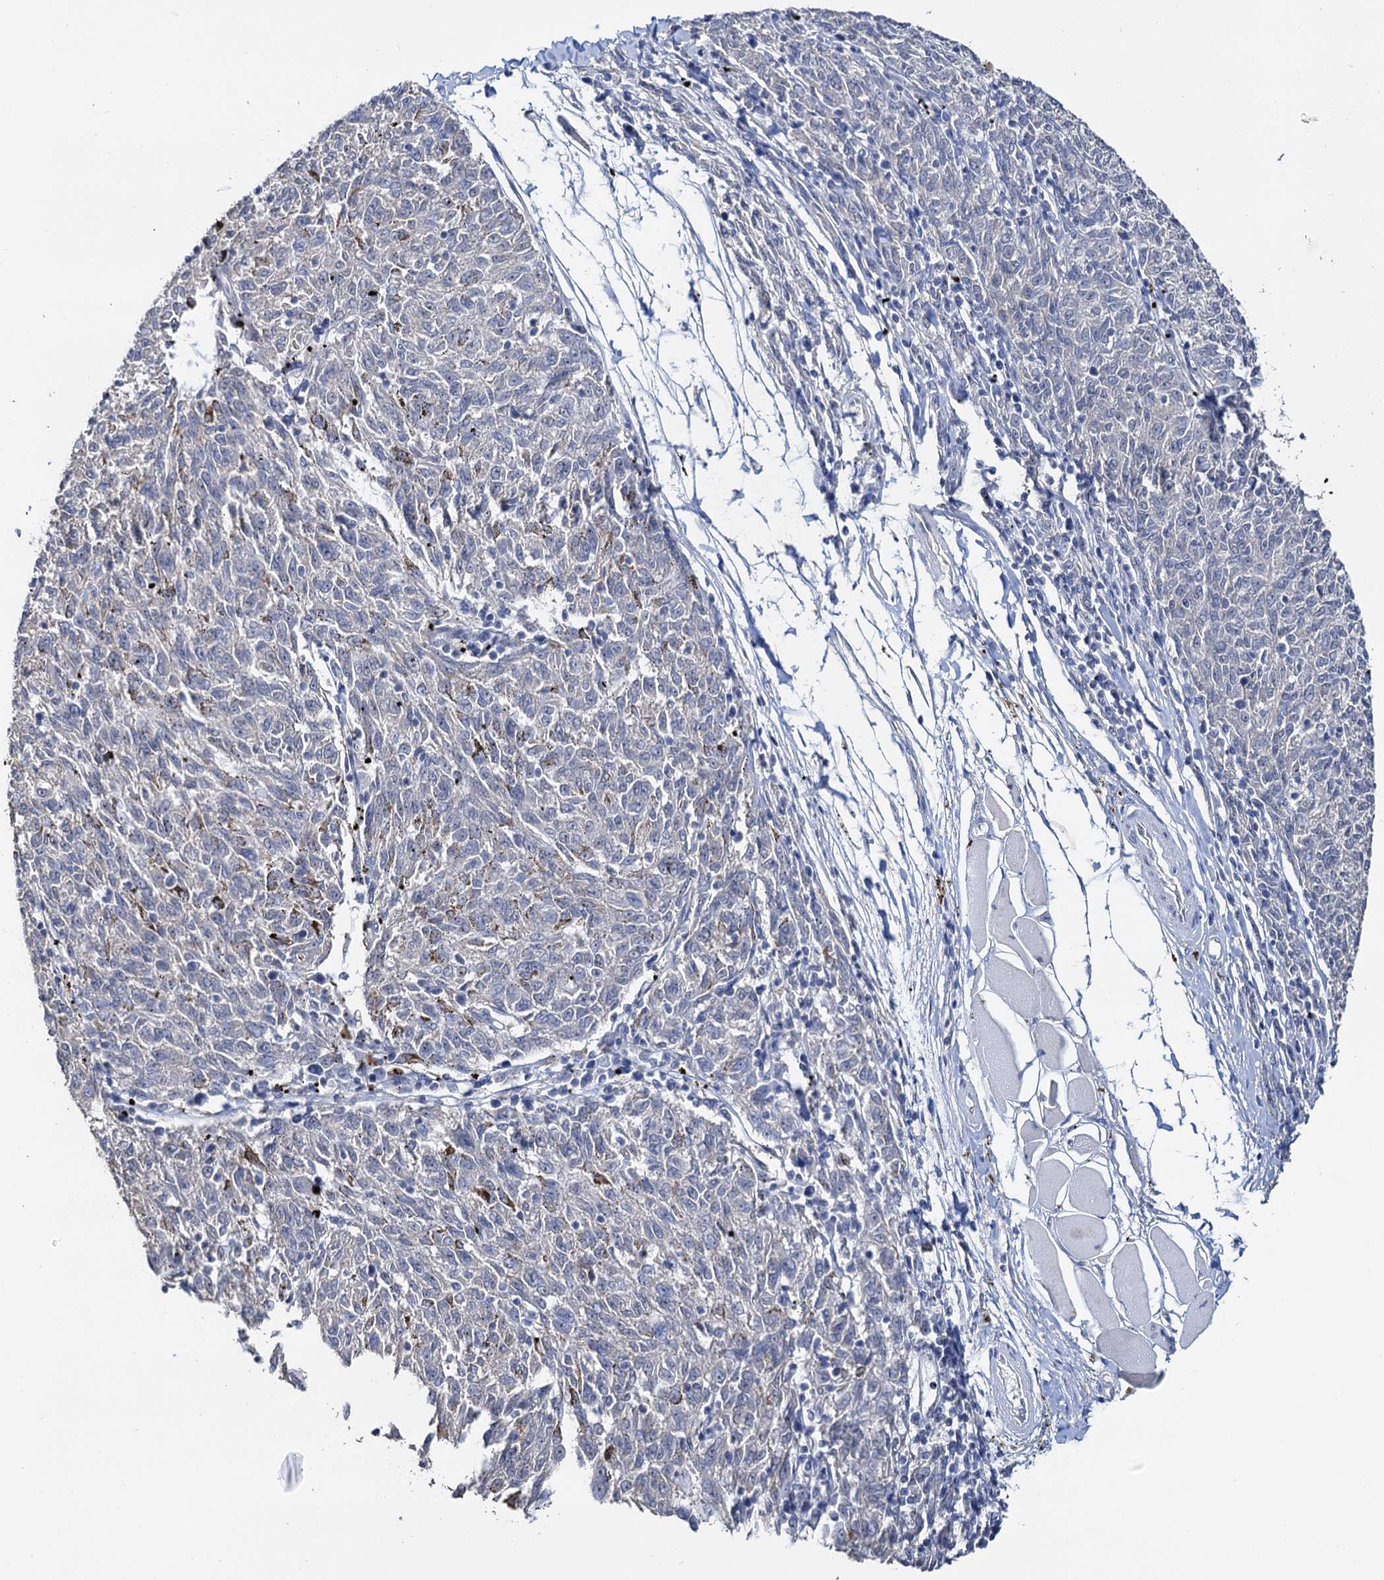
{"staining": {"intensity": "negative", "quantity": "none", "location": "none"}, "tissue": "melanoma", "cell_type": "Tumor cells", "image_type": "cancer", "snomed": [{"axis": "morphology", "description": "Malignant melanoma, NOS"}, {"axis": "topography", "description": "Skin"}], "caption": "A photomicrograph of malignant melanoma stained for a protein exhibits no brown staining in tumor cells.", "gene": "C2CD3", "patient": {"sex": "female", "age": 72}}